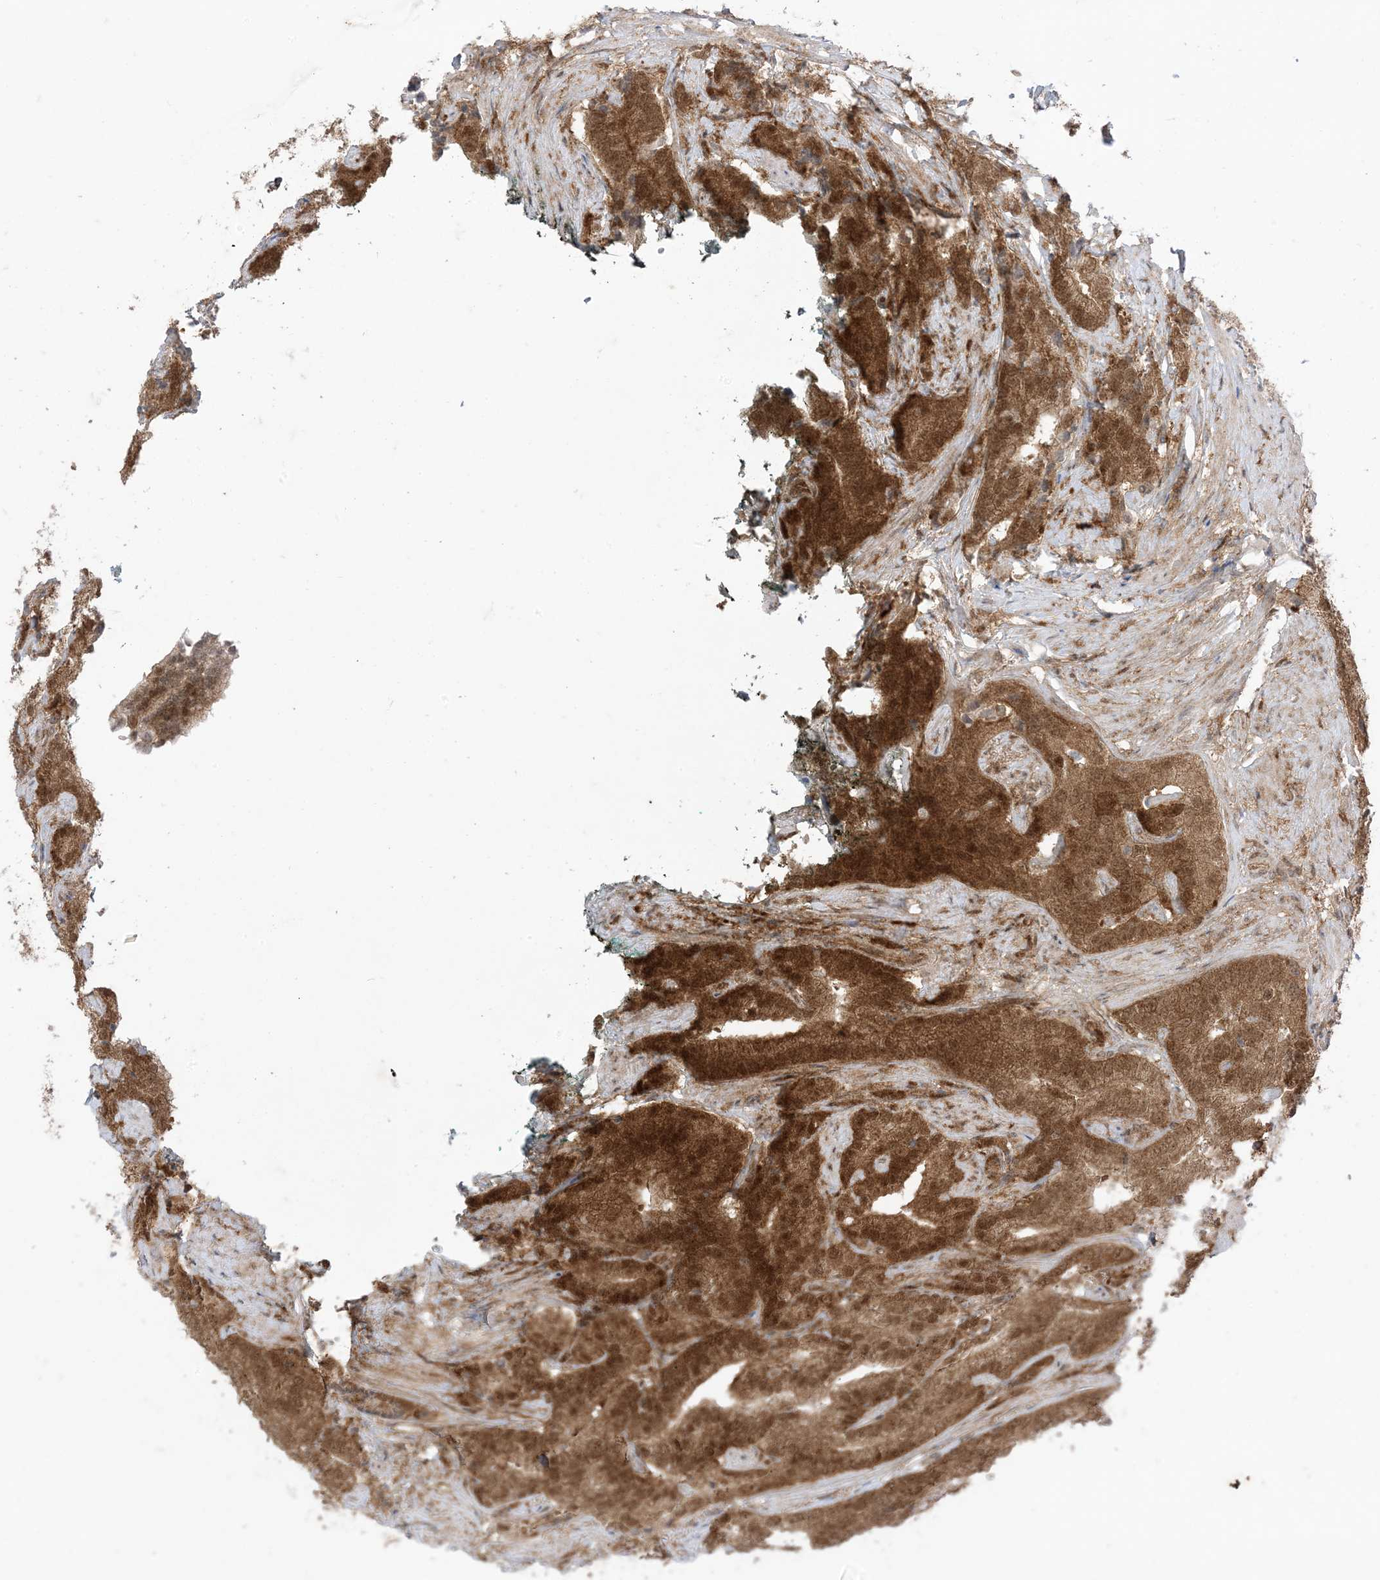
{"staining": {"intensity": "moderate", "quantity": ">75%", "location": "cytoplasmic/membranous,nuclear"}, "tissue": "prostate cancer", "cell_type": "Tumor cells", "image_type": "cancer", "snomed": [{"axis": "morphology", "description": "Adenocarcinoma, High grade"}, {"axis": "topography", "description": "Prostate"}], "caption": "Immunohistochemistry histopathology image of prostate cancer (high-grade adenocarcinoma) stained for a protein (brown), which reveals medium levels of moderate cytoplasmic/membranous and nuclear expression in approximately >75% of tumor cells.", "gene": "PTPA", "patient": {"sex": "male", "age": 57}}